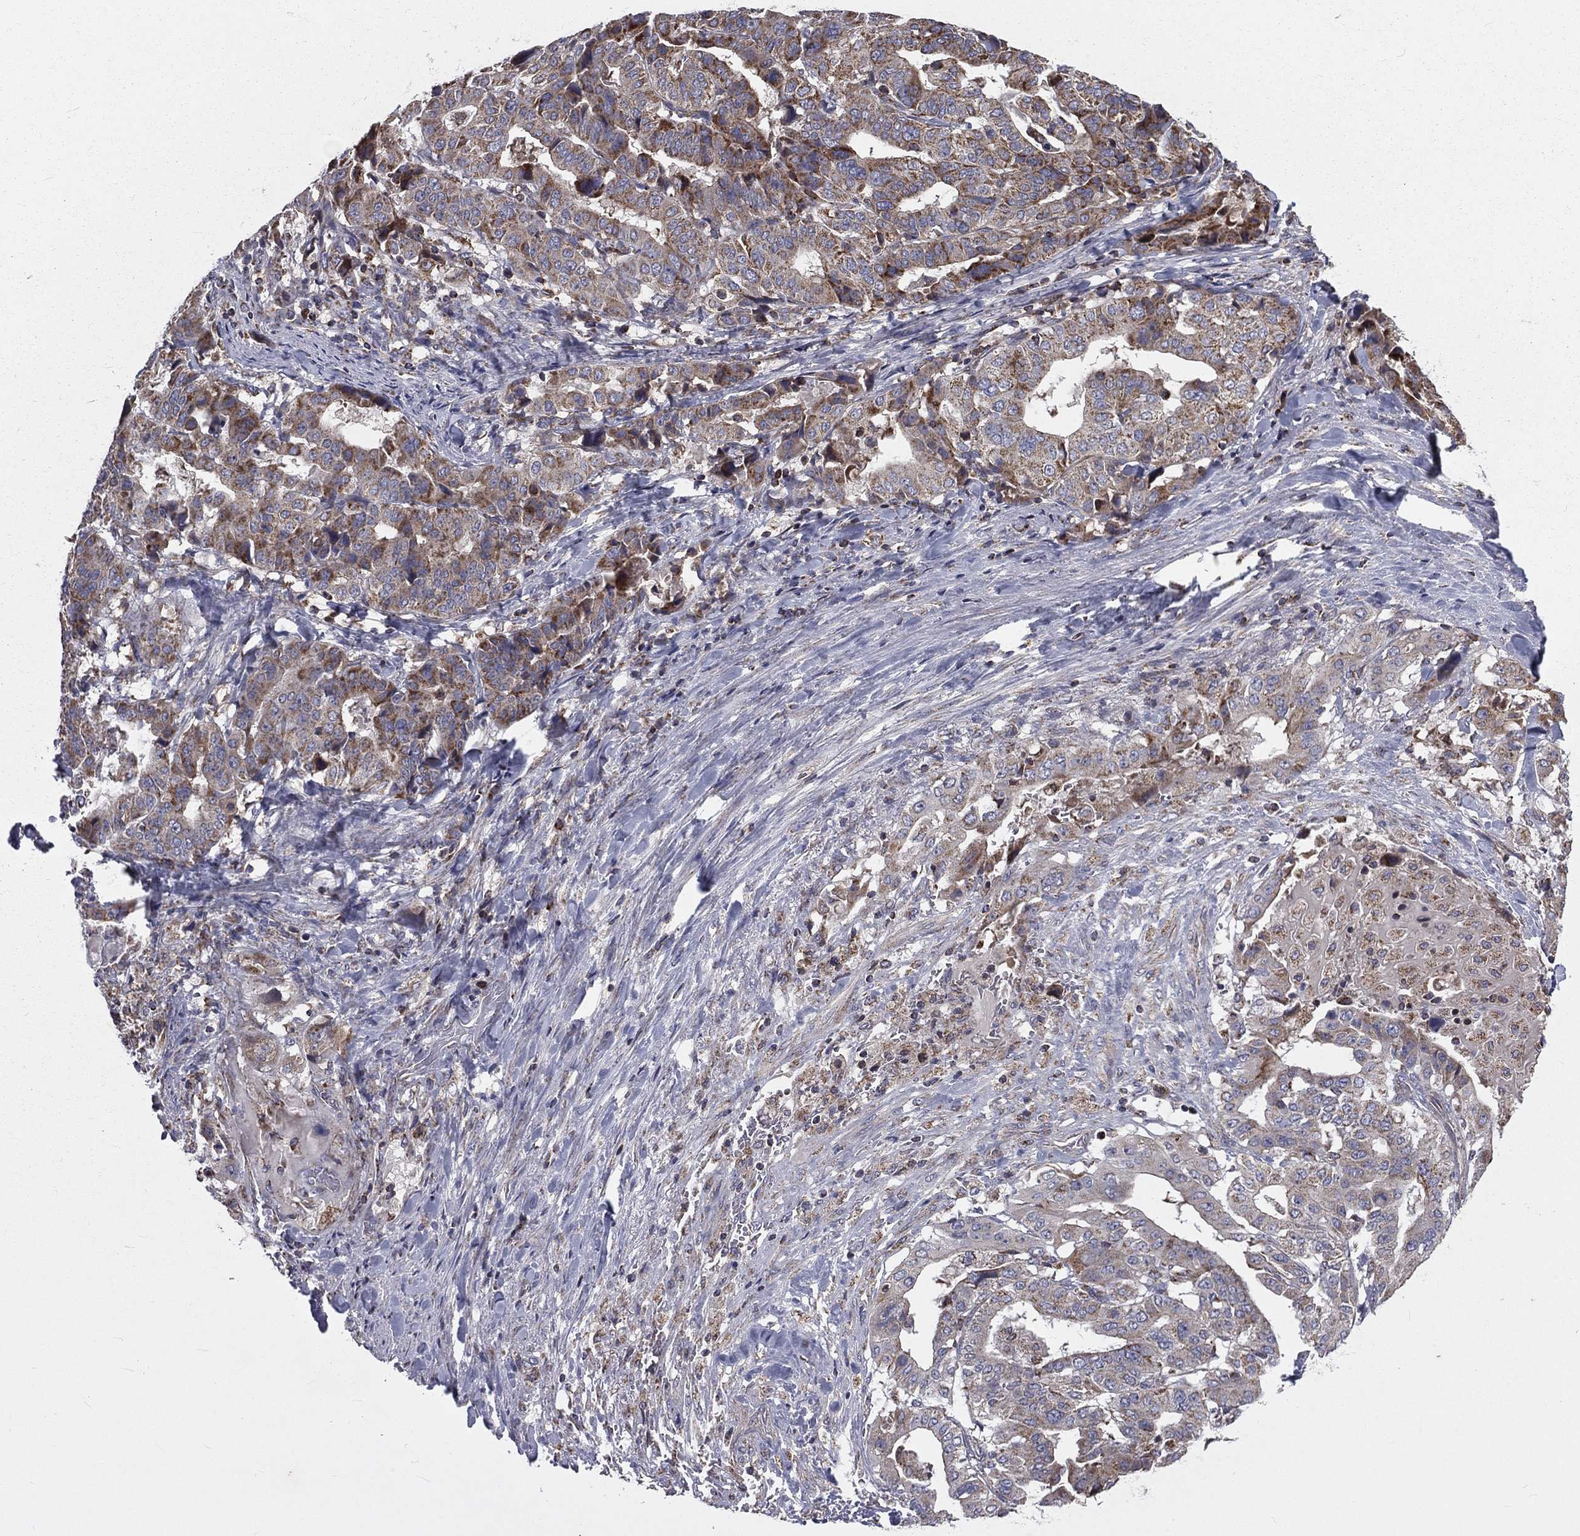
{"staining": {"intensity": "moderate", "quantity": "25%-75%", "location": "cytoplasmic/membranous"}, "tissue": "stomach cancer", "cell_type": "Tumor cells", "image_type": "cancer", "snomed": [{"axis": "morphology", "description": "Adenocarcinoma, NOS"}, {"axis": "topography", "description": "Stomach"}], "caption": "Immunohistochemistry of human stomach cancer (adenocarcinoma) demonstrates medium levels of moderate cytoplasmic/membranous staining in approximately 25%-75% of tumor cells.", "gene": "GPD1", "patient": {"sex": "male", "age": 48}}